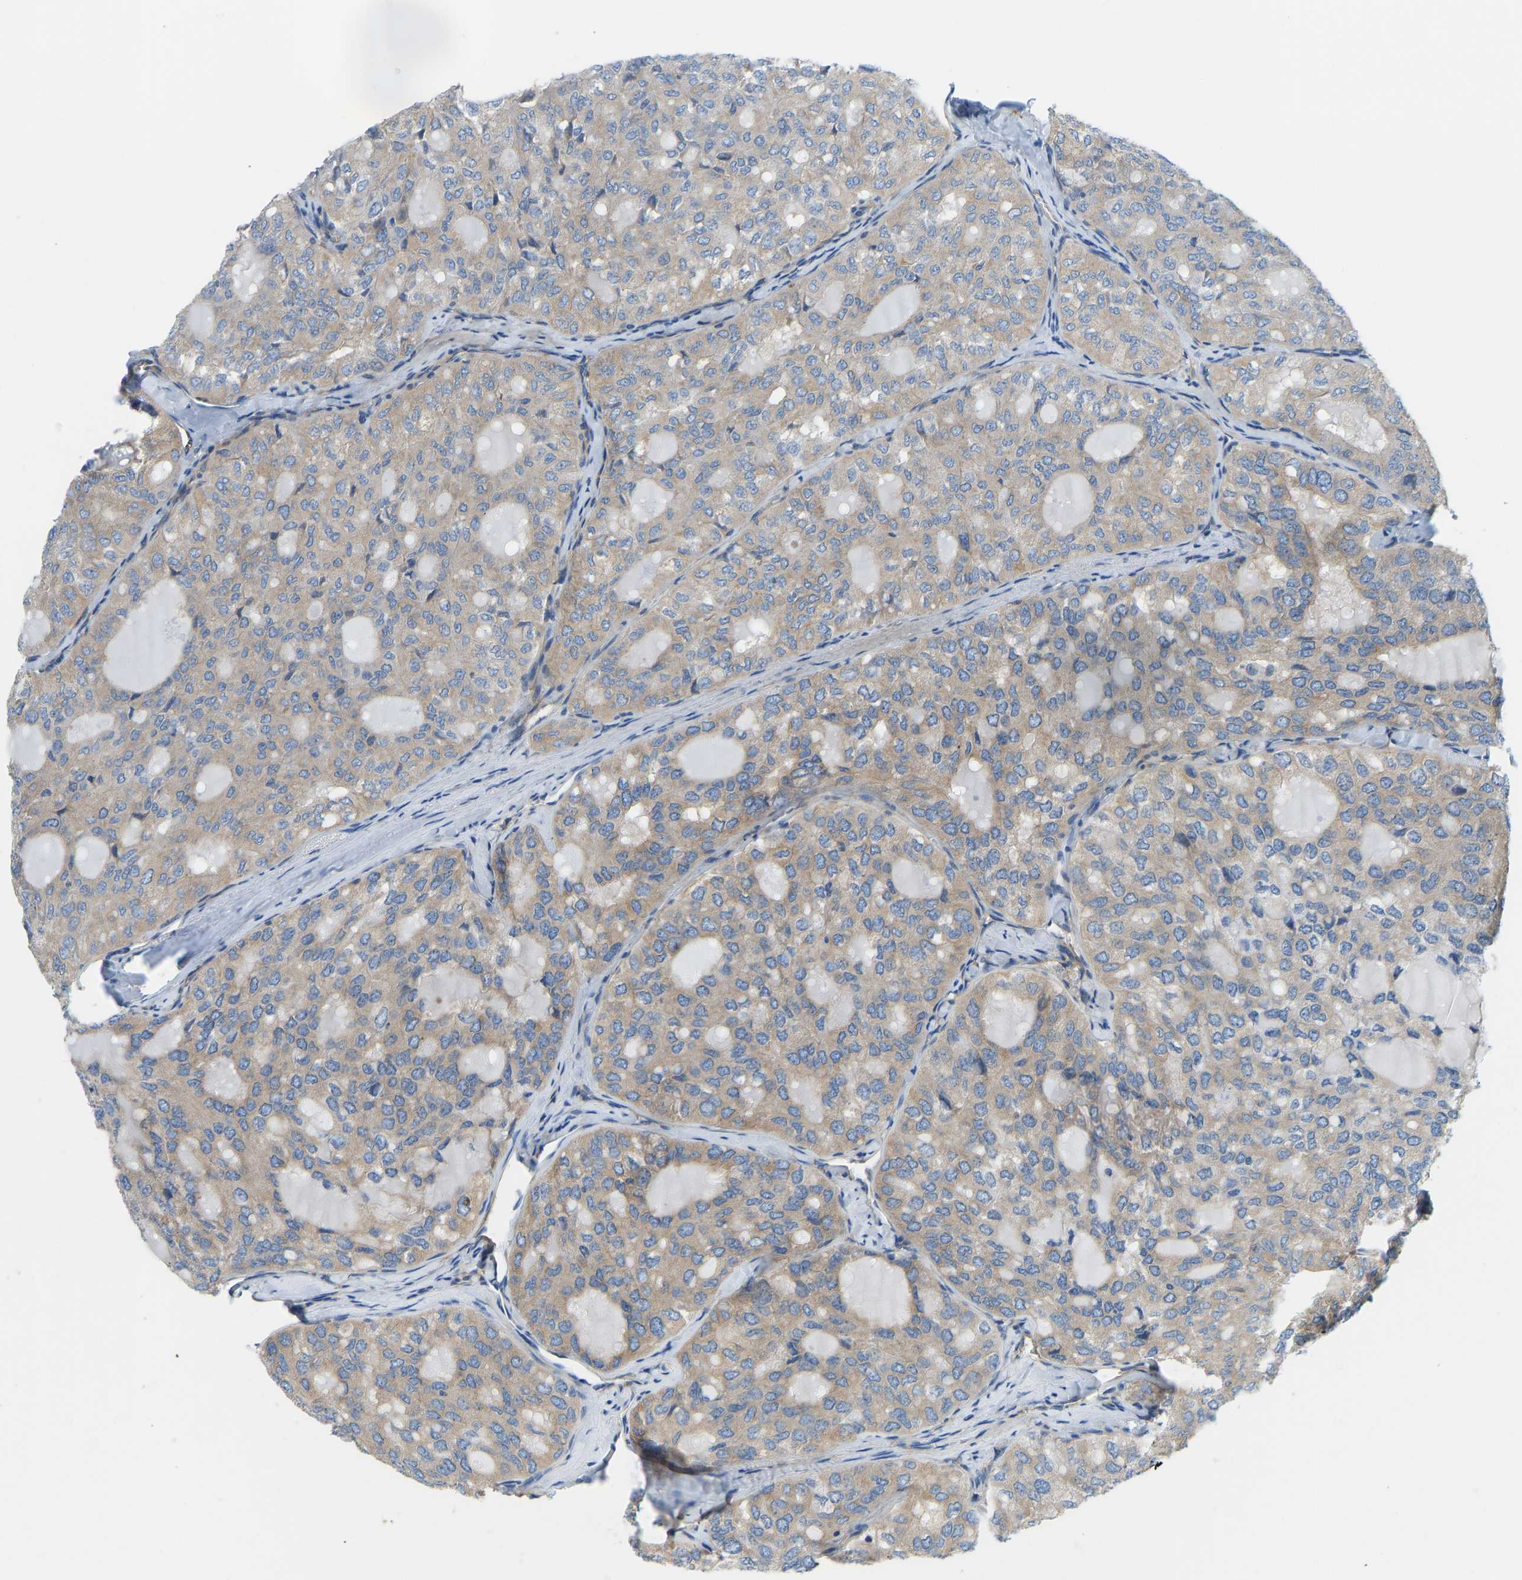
{"staining": {"intensity": "weak", "quantity": ">75%", "location": "cytoplasmic/membranous"}, "tissue": "thyroid cancer", "cell_type": "Tumor cells", "image_type": "cancer", "snomed": [{"axis": "morphology", "description": "Follicular adenoma carcinoma, NOS"}, {"axis": "topography", "description": "Thyroid gland"}], "caption": "A brown stain shows weak cytoplasmic/membranous expression of a protein in human thyroid cancer (follicular adenoma carcinoma) tumor cells. The protein of interest is shown in brown color, while the nuclei are stained blue.", "gene": "CHAD", "patient": {"sex": "male", "age": 75}}